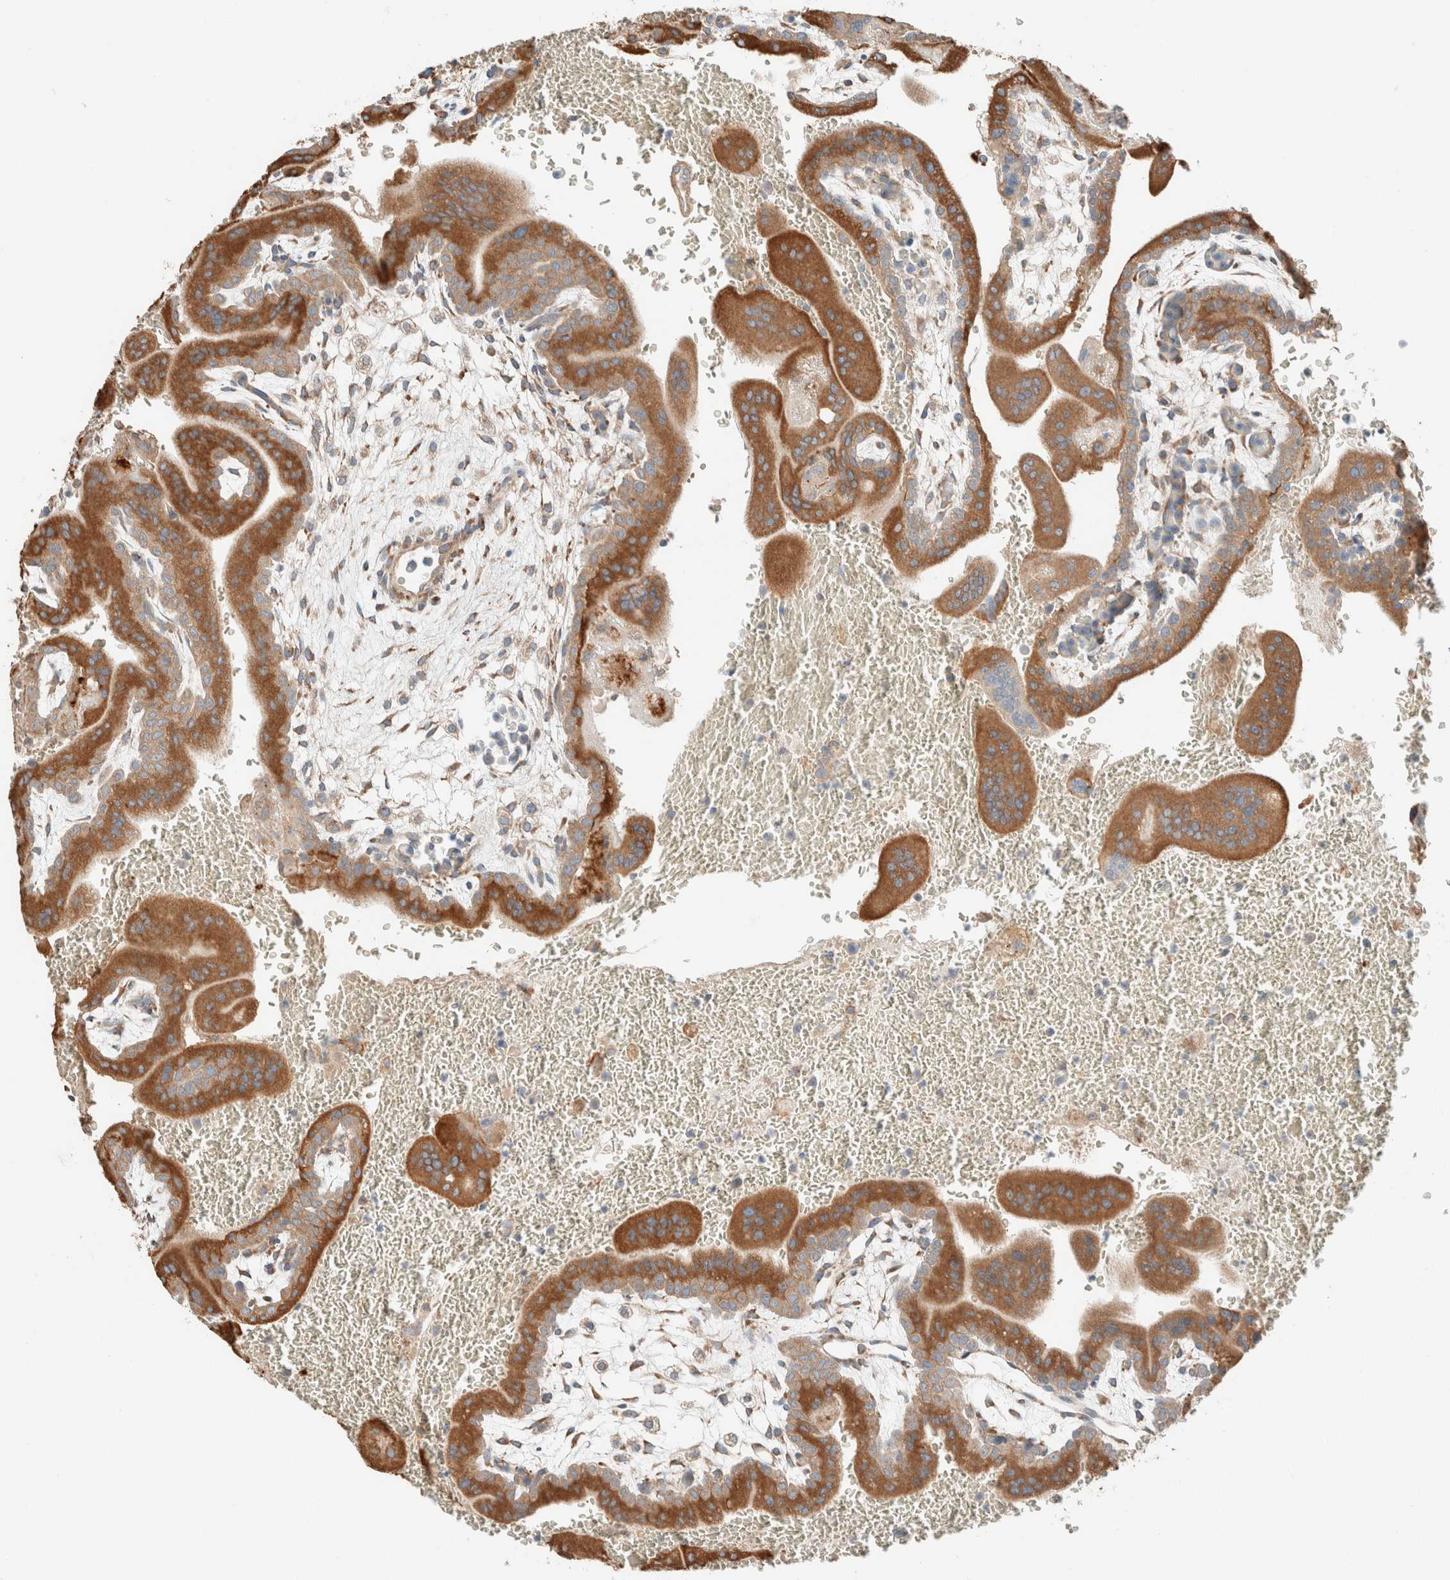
{"staining": {"intensity": "strong", "quantity": ">75%", "location": "cytoplasmic/membranous"}, "tissue": "placenta", "cell_type": "Trophoblastic cells", "image_type": "normal", "snomed": [{"axis": "morphology", "description": "Normal tissue, NOS"}, {"axis": "topography", "description": "Placenta"}], "caption": "The histopathology image shows staining of unremarkable placenta, revealing strong cytoplasmic/membranous protein expression (brown color) within trophoblastic cells. (DAB (3,3'-diaminobenzidine) IHC with brightfield microscopy, high magnification).", "gene": "PCM1", "patient": {"sex": "female", "age": 35}}